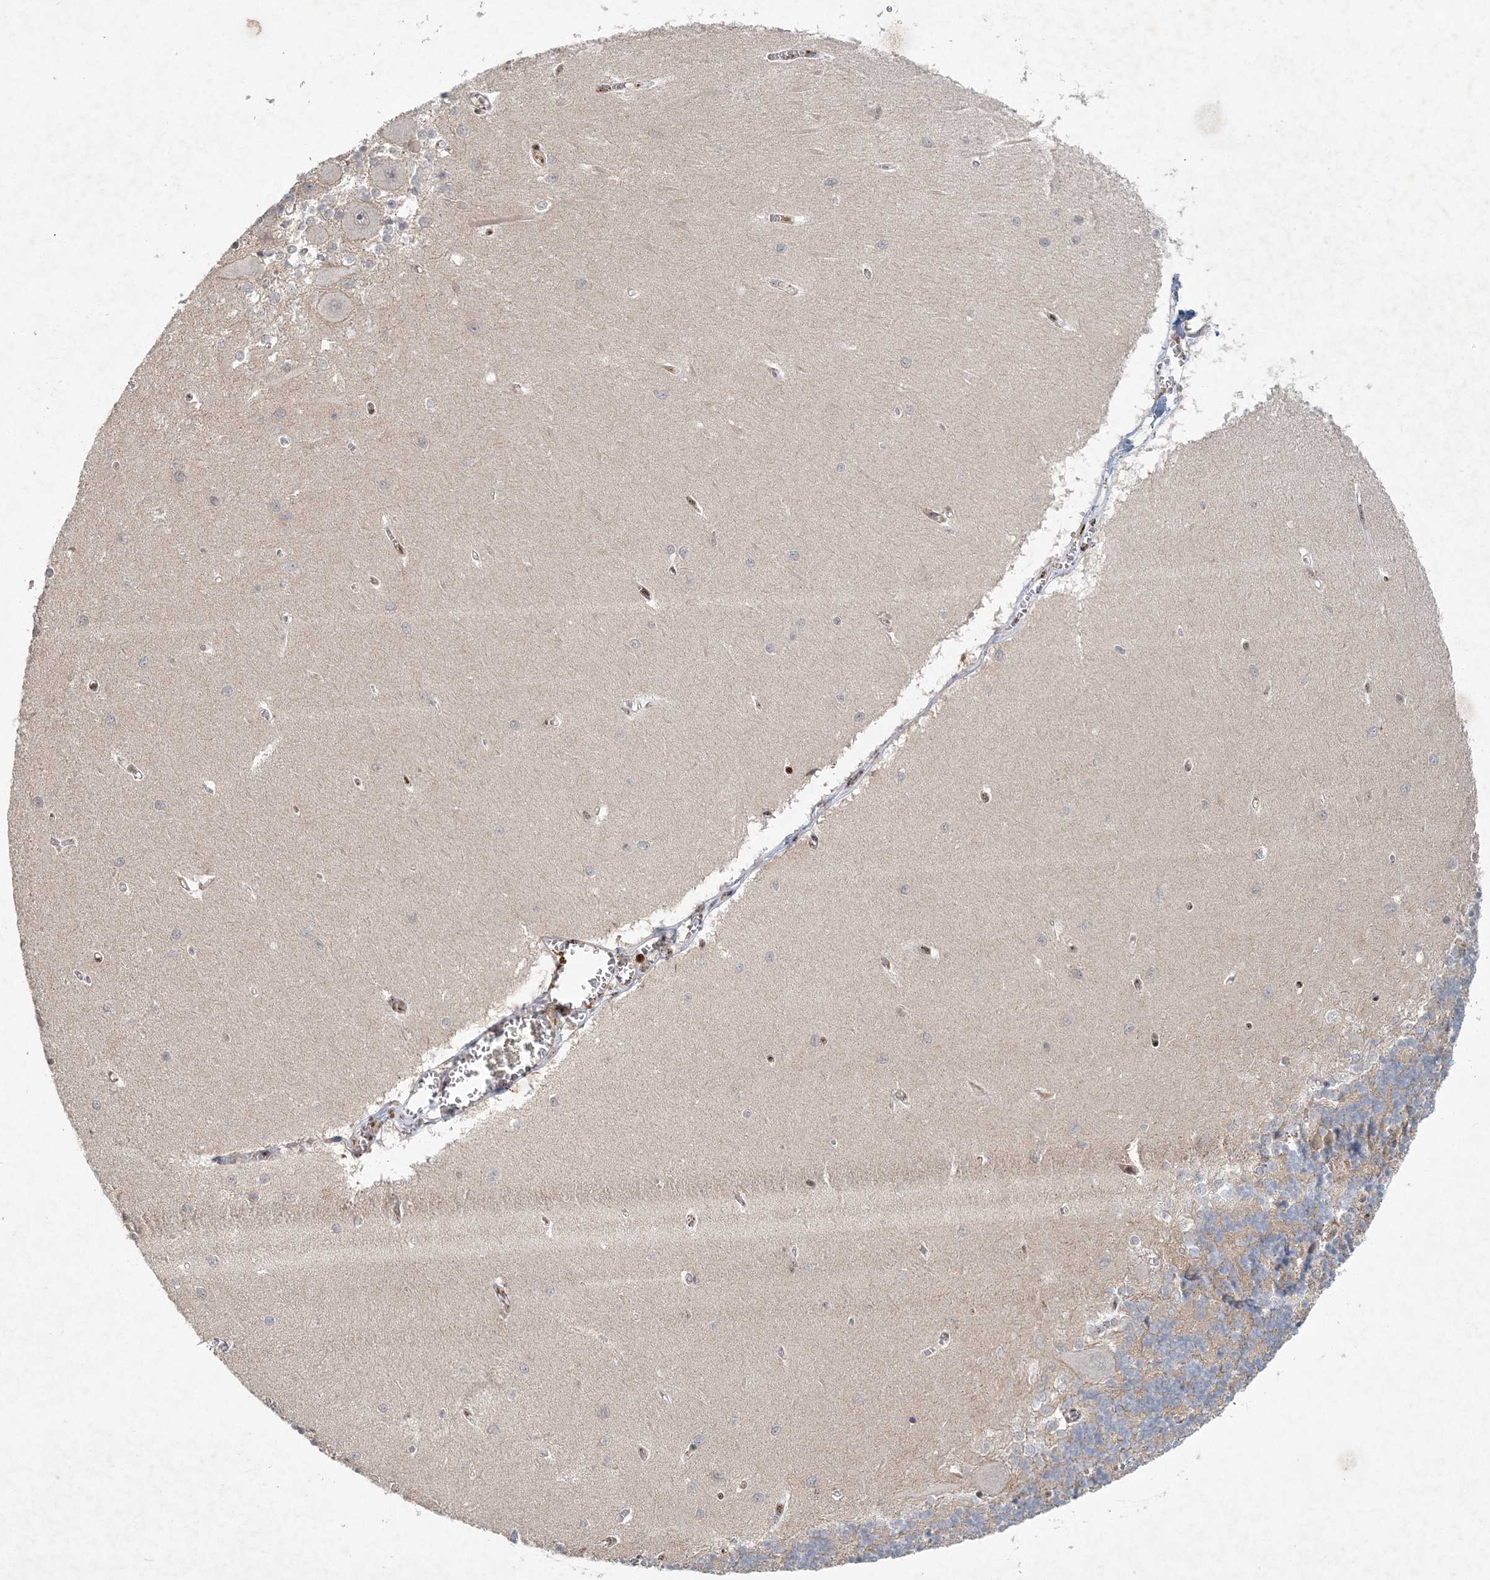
{"staining": {"intensity": "weak", "quantity": "<25%", "location": "cytoplasmic/membranous"}, "tissue": "cerebellum", "cell_type": "Cells in granular layer", "image_type": "normal", "snomed": [{"axis": "morphology", "description": "Normal tissue, NOS"}, {"axis": "topography", "description": "Cerebellum"}], "caption": "IHC of benign cerebellum reveals no staining in cells in granular layer. (Stains: DAB IHC with hematoxylin counter stain, Microscopy: brightfield microscopy at high magnification).", "gene": "GIN1", "patient": {"sex": "male", "age": 37}}